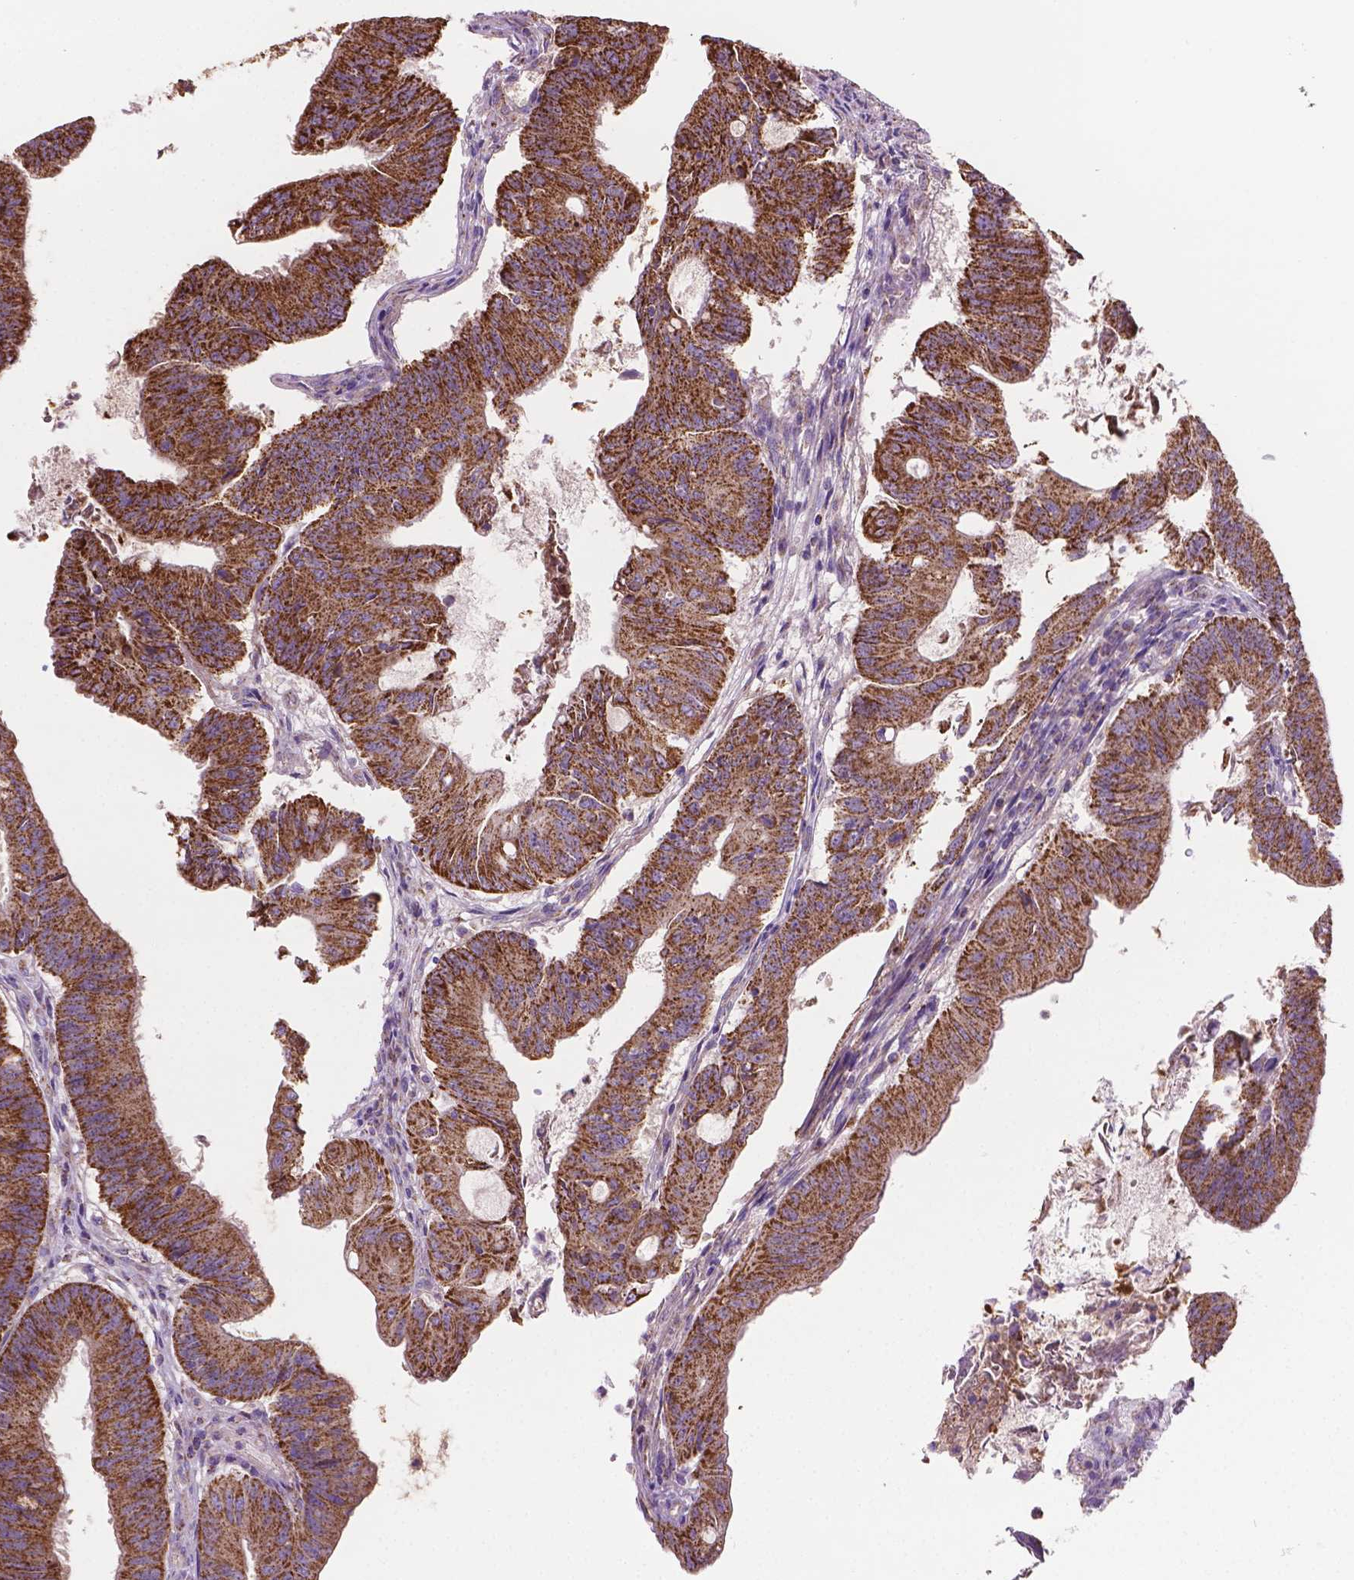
{"staining": {"intensity": "strong", "quantity": ">75%", "location": "cytoplasmic/membranous"}, "tissue": "colorectal cancer", "cell_type": "Tumor cells", "image_type": "cancer", "snomed": [{"axis": "morphology", "description": "Adenocarcinoma, NOS"}, {"axis": "topography", "description": "Colon"}], "caption": "Protein expression analysis of colorectal adenocarcinoma demonstrates strong cytoplasmic/membranous positivity in approximately >75% of tumor cells.", "gene": "PIBF1", "patient": {"sex": "female", "age": 70}}